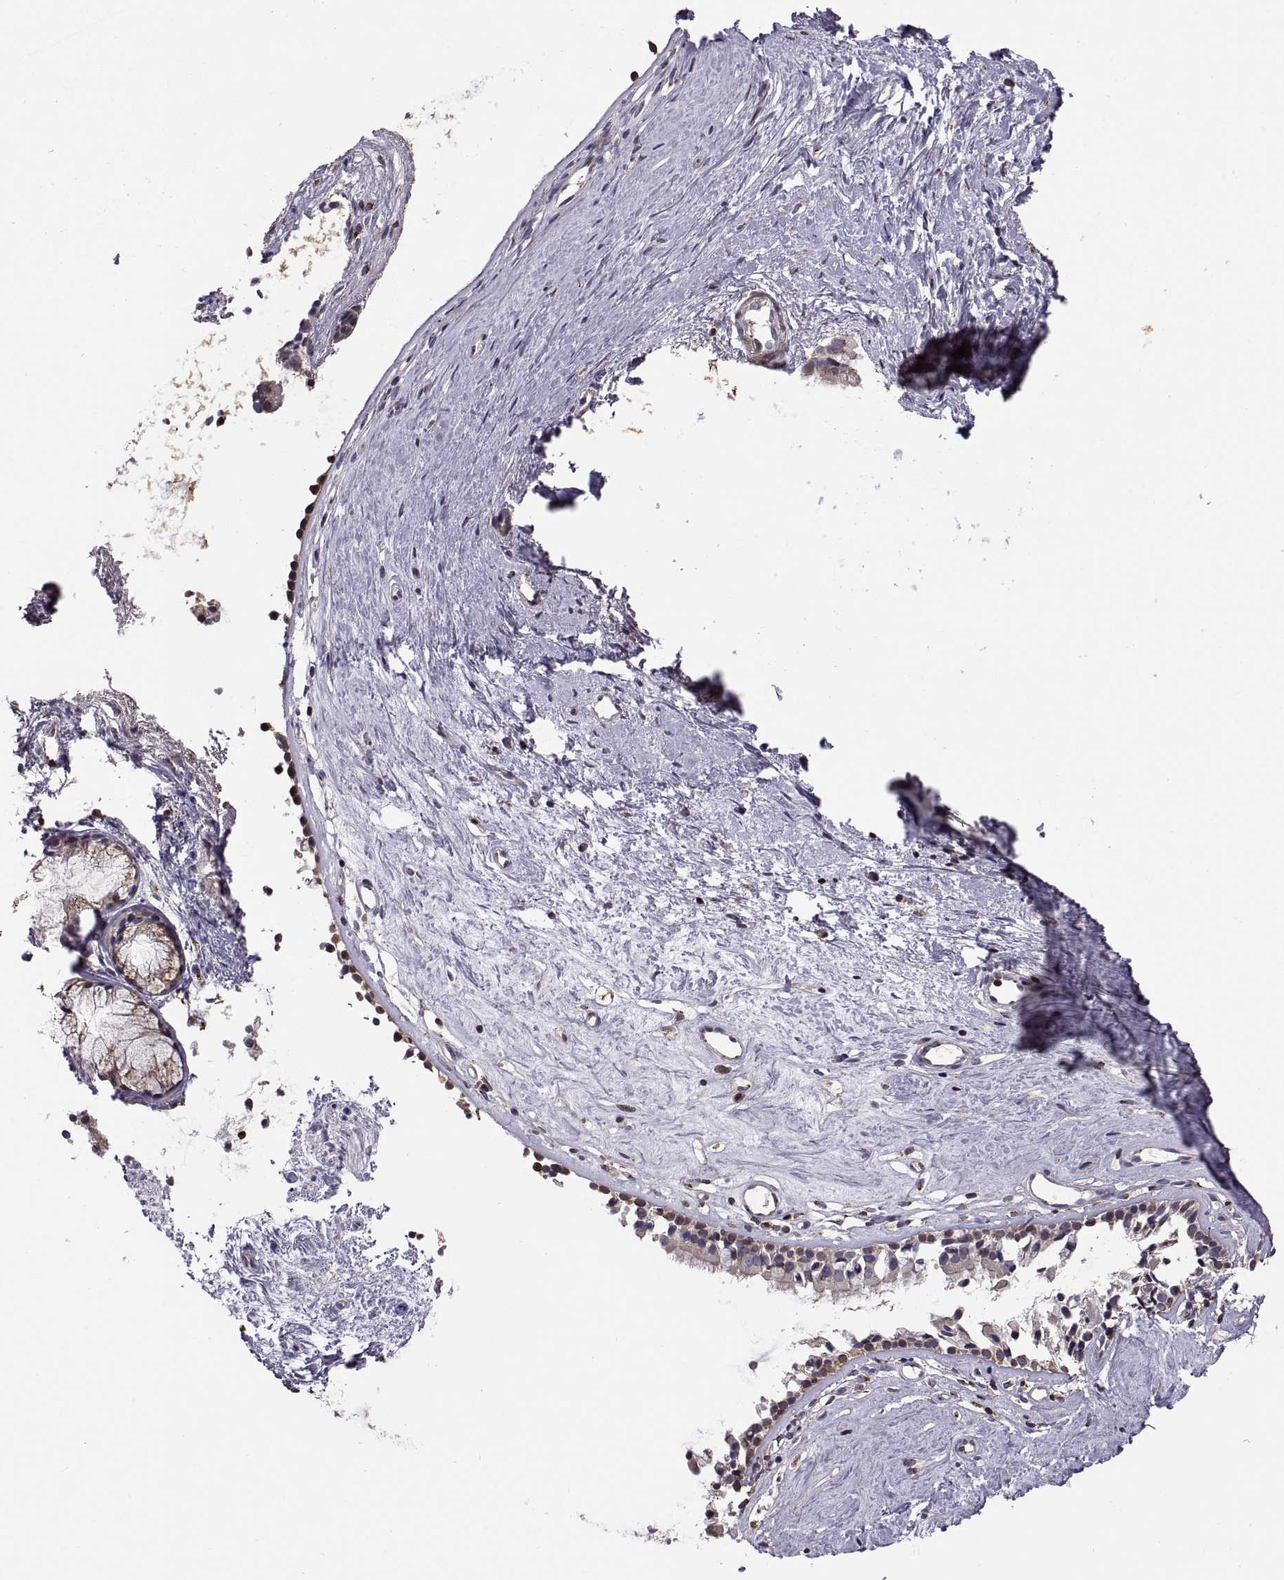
{"staining": {"intensity": "weak", "quantity": "25%-75%", "location": "cytoplasmic/membranous"}, "tissue": "nasopharynx", "cell_type": "Respiratory epithelial cells", "image_type": "normal", "snomed": [{"axis": "morphology", "description": "Normal tissue, NOS"}, {"axis": "topography", "description": "Nasopharynx"}], "caption": "High-power microscopy captured an IHC histopathology image of unremarkable nasopharynx, revealing weak cytoplasmic/membranous staining in about 25%-75% of respiratory epithelial cells.", "gene": "ACAP1", "patient": {"sex": "female", "age": 52}}